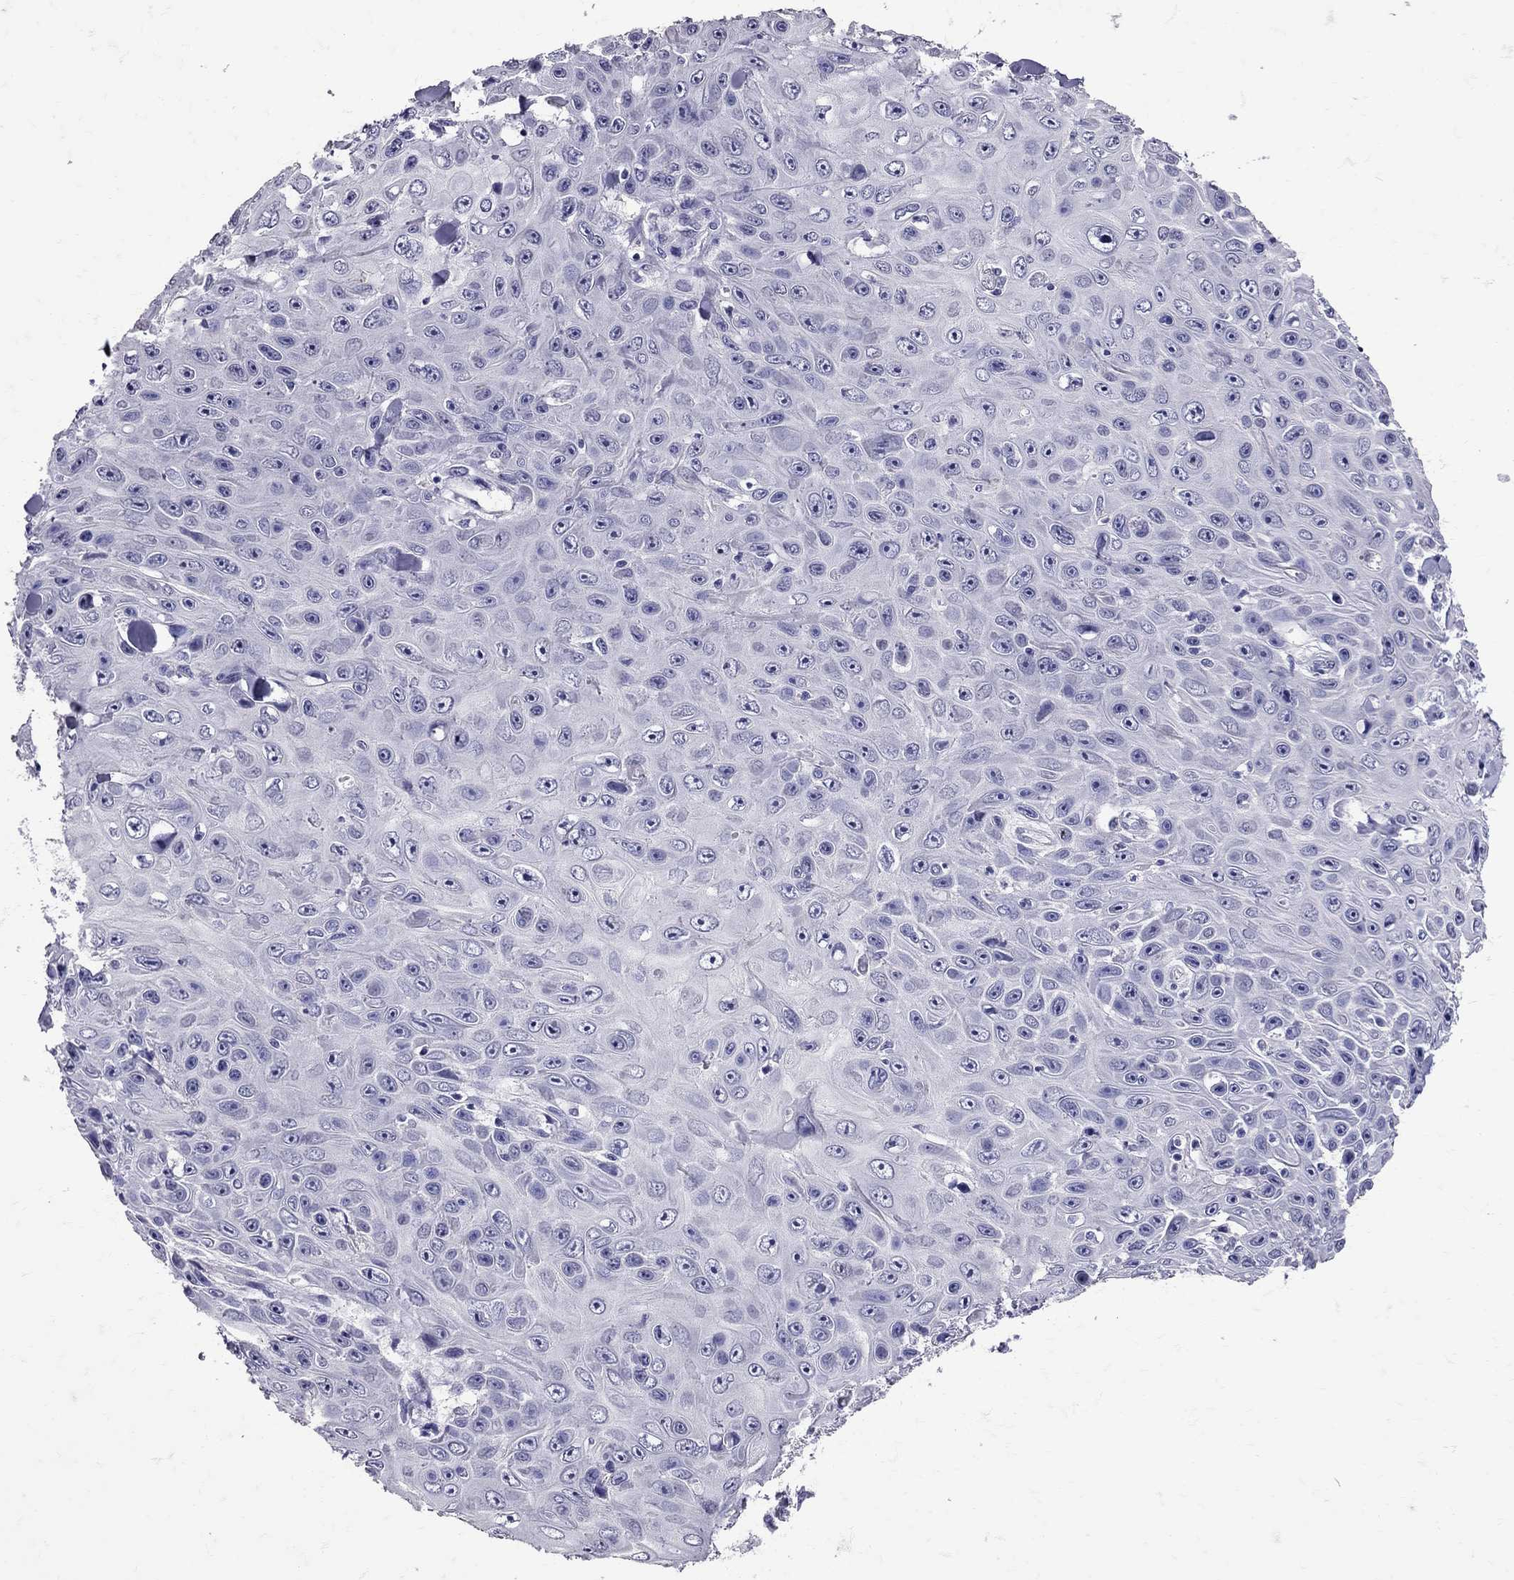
{"staining": {"intensity": "negative", "quantity": "none", "location": "none"}, "tissue": "skin cancer", "cell_type": "Tumor cells", "image_type": "cancer", "snomed": [{"axis": "morphology", "description": "Squamous cell carcinoma, NOS"}, {"axis": "topography", "description": "Skin"}], "caption": "Human skin squamous cell carcinoma stained for a protein using immunohistochemistry (IHC) exhibits no positivity in tumor cells.", "gene": "SST", "patient": {"sex": "male", "age": 82}}